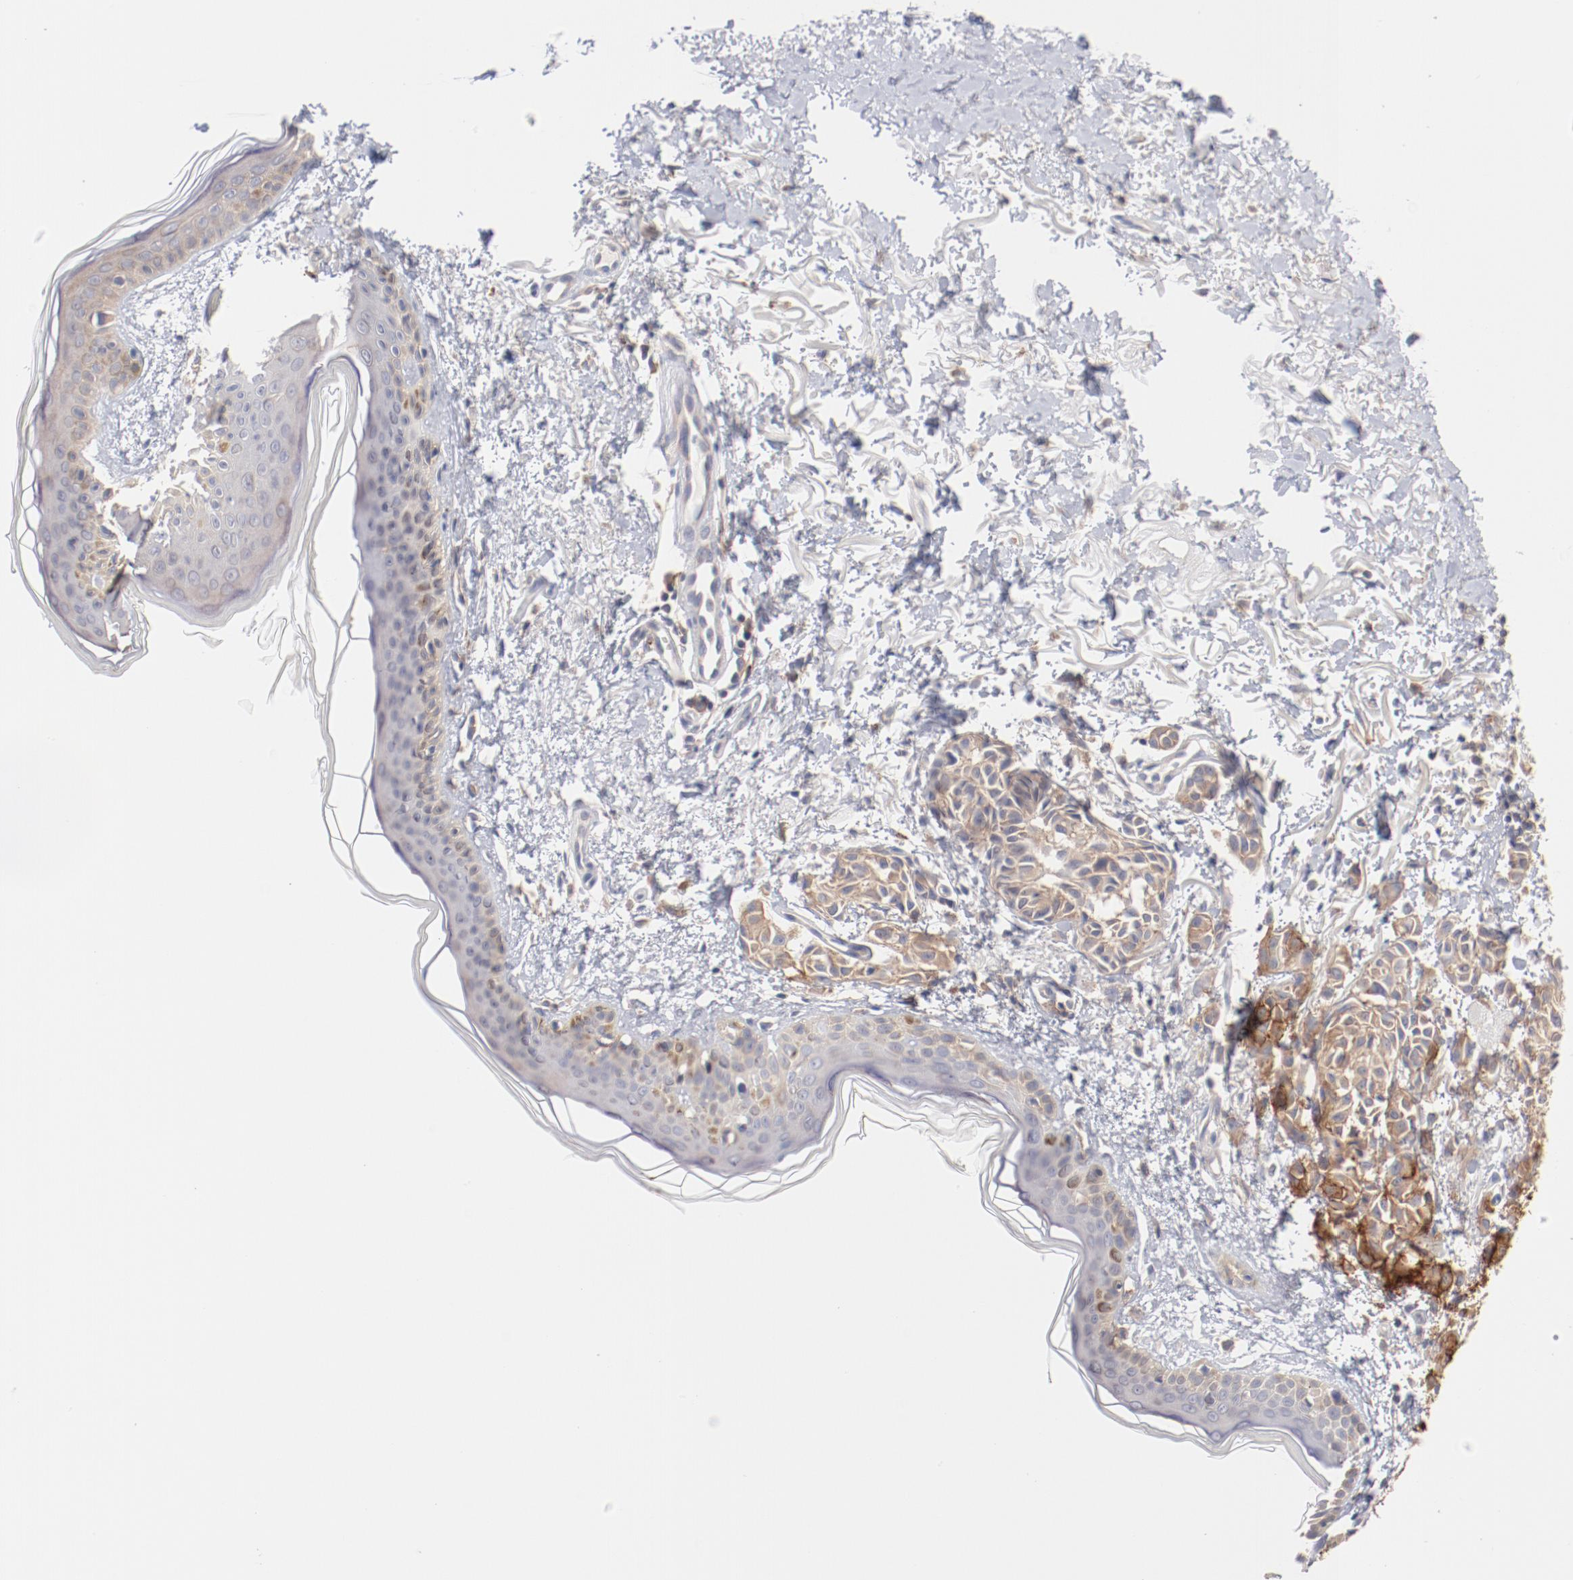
{"staining": {"intensity": "moderate", "quantity": "<25%", "location": "cytoplasmic/membranous"}, "tissue": "melanoma", "cell_type": "Tumor cells", "image_type": "cancer", "snomed": [{"axis": "morphology", "description": "Malignant melanoma, NOS"}, {"axis": "topography", "description": "Skin"}], "caption": "Immunohistochemistry (DAB) staining of melanoma reveals moderate cytoplasmic/membranous protein positivity in approximately <25% of tumor cells.", "gene": "SETD3", "patient": {"sex": "male", "age": 76}}